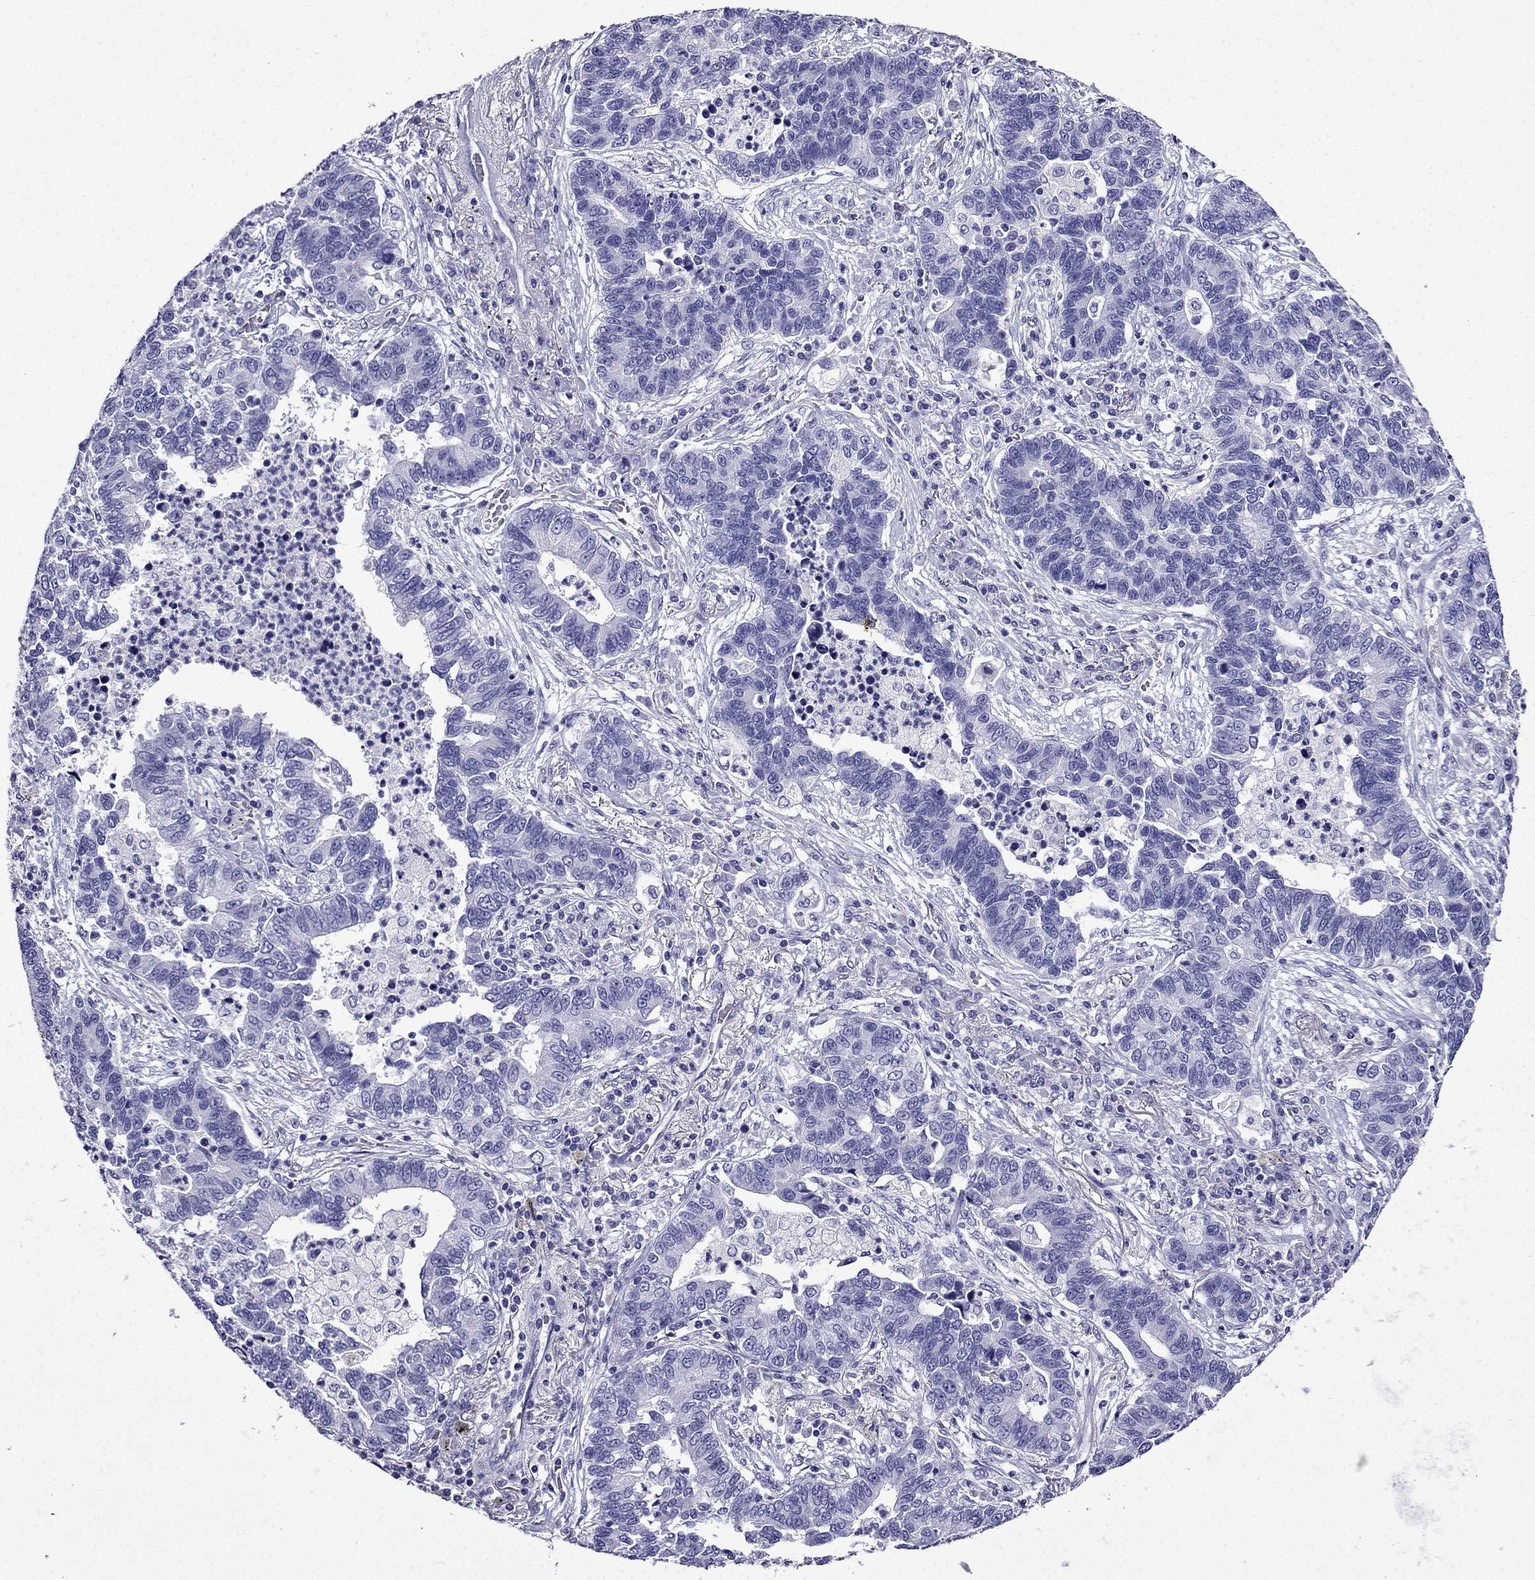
{"staining": {"intensity": "negative", "quantity": "none", "location": "none"}, "tissue": "lung cancer", "cell_type": "Tumor cells", "image_type": "cancer", "snomed": [{"axis": "morphology", "description": "Adenocarcinoma, NOS"}, {"axis": "topography", "description": "Lung"}], "caption": "Tumor cells are negative for protein expression in human lung adenocarcinoma.", "gene": "ERC2", "patient": {"sex": "female", "age": 57}}